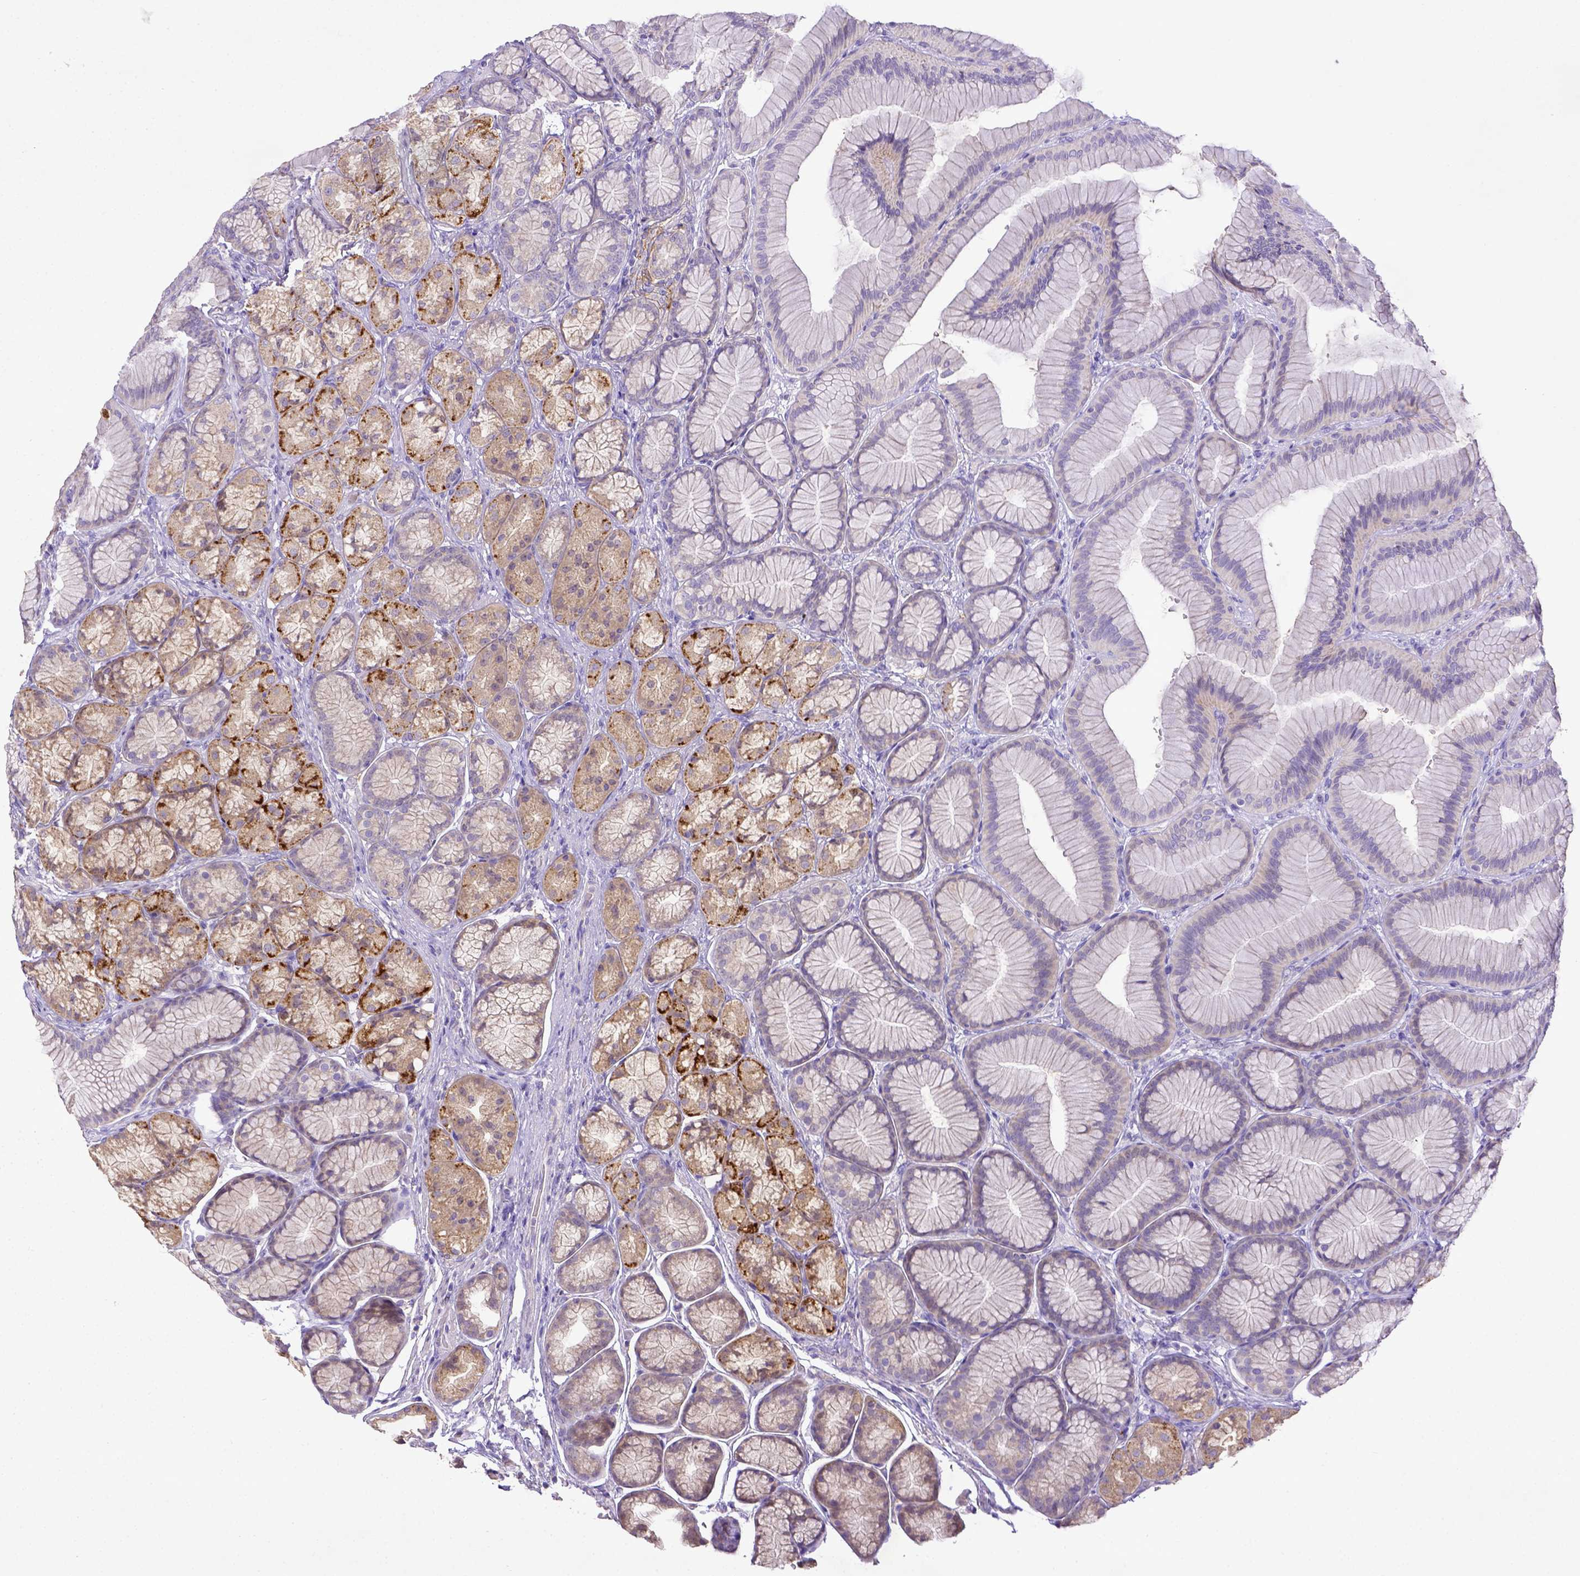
{"staining": {"intensity": "moderate", "quantity": "25%-75%", "location": "cytoplasmic/membranous"}, "tissue": "stomach", "cell_type": "Glandular cells", "image_type": "normal", "snomed": [{"axis": "morphology", "description": "Normal tissue, NOS"}, {"axis": "morphology", "description": "Adenocarcinoma, NOS"}, {"axis": "morphology", "description": "Adenocarcinoma, High grade"}, {"axis": "topography", "description": "Stomach, upper"}, {"axis": "topography", "description": "Stomach"}], "caption": "Protein expression analysis of benign stomach shows moderate cytoplasmic/membranous staining in approximately 25%-75% of glandular cells. (IHC, brightfield microscopy, high magnification).", "gene": "CD40", "patient": {"sex": "female", "age": 65}}